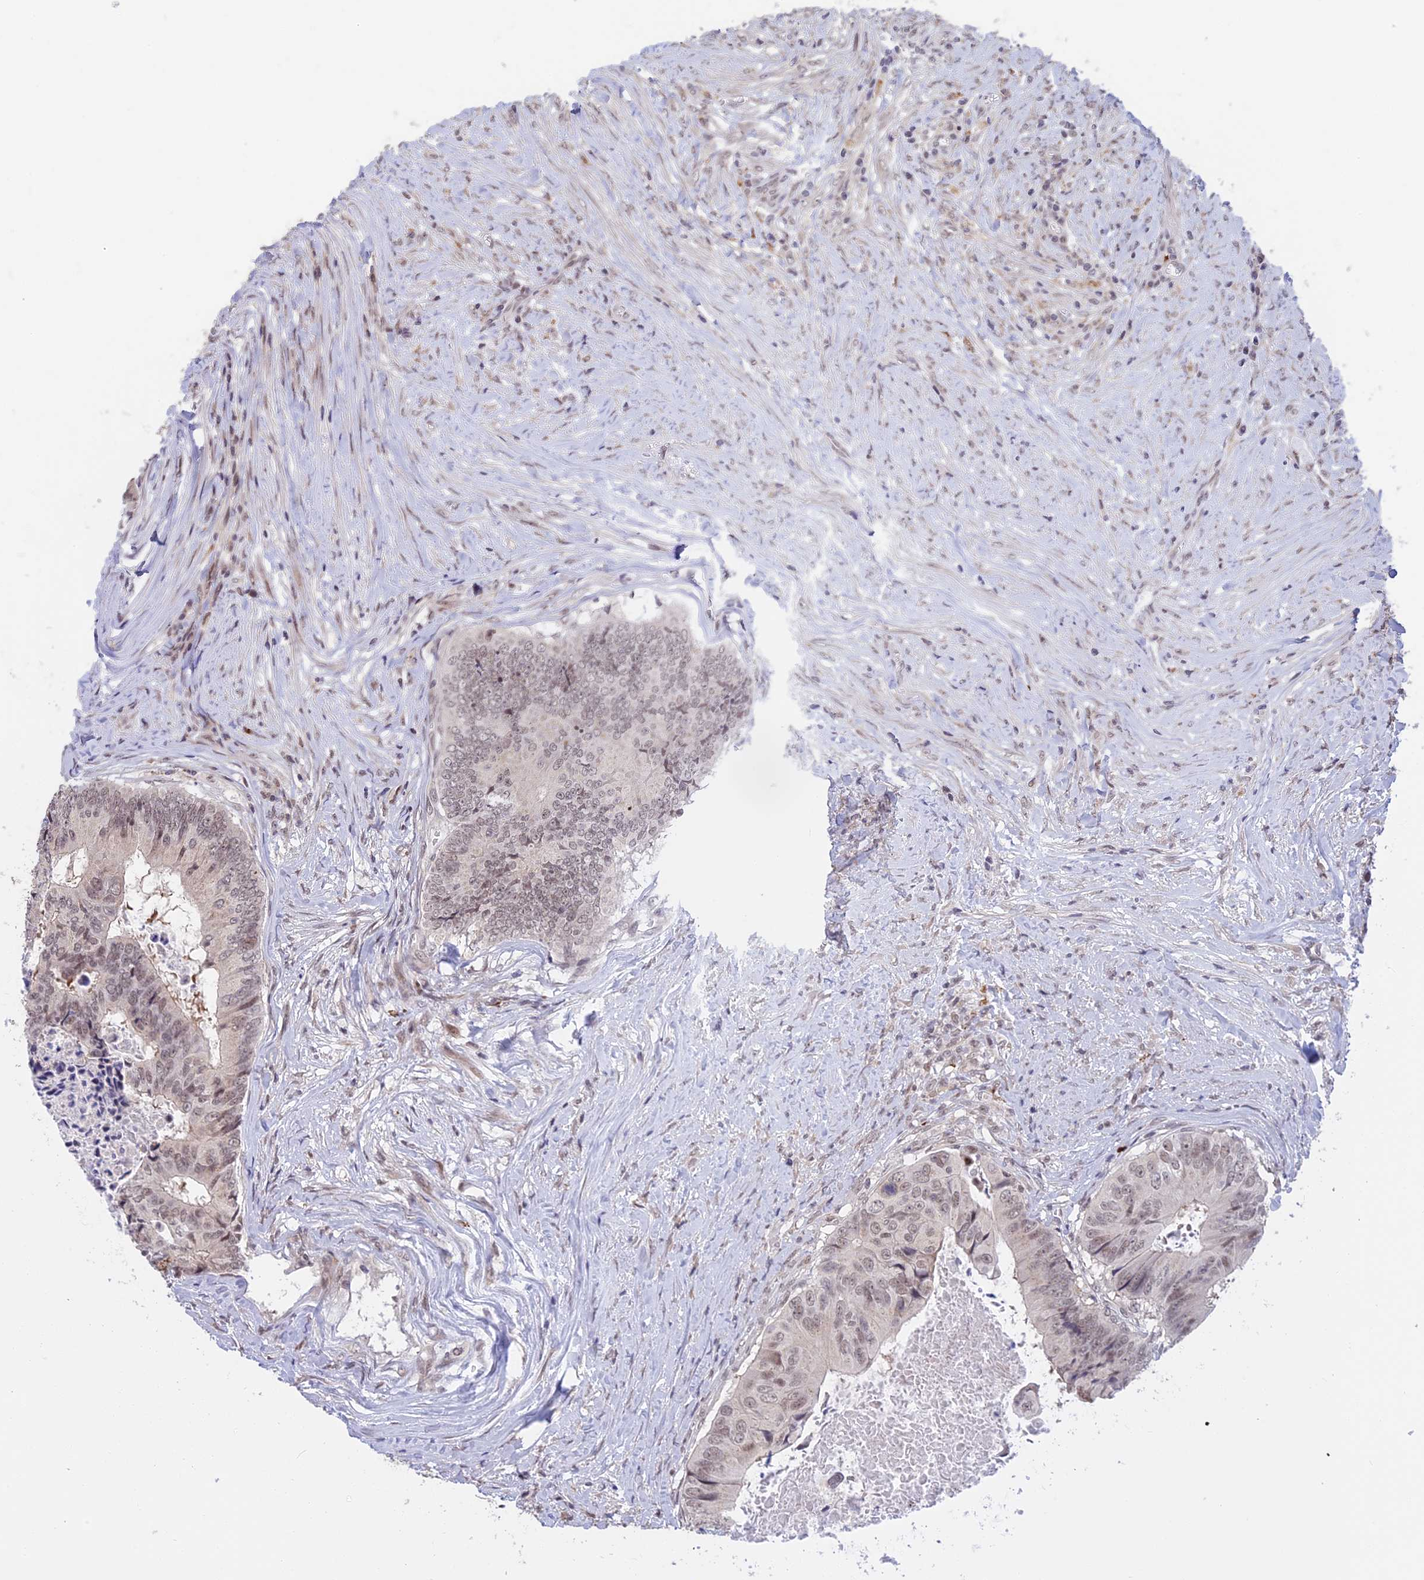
{"staining": {"intensity": "weak", "quantity": "<25%", "location": "nuclear"}, "tissue": "colorectal cancer", "cell_type": "Tumor cells", "image_type": "cancer", "snomed": [{"axis": "morphology", "description": "Adenocarcinoma, NOS"}, {"axis": "topography", "description": "Colon"}], "caption": "An image of human colorectal cancer (adenocarcinoma) is negative for staining in tumor cells.", "gene": "POLR2C", "patient": {"sex": "male", "age": 85}}